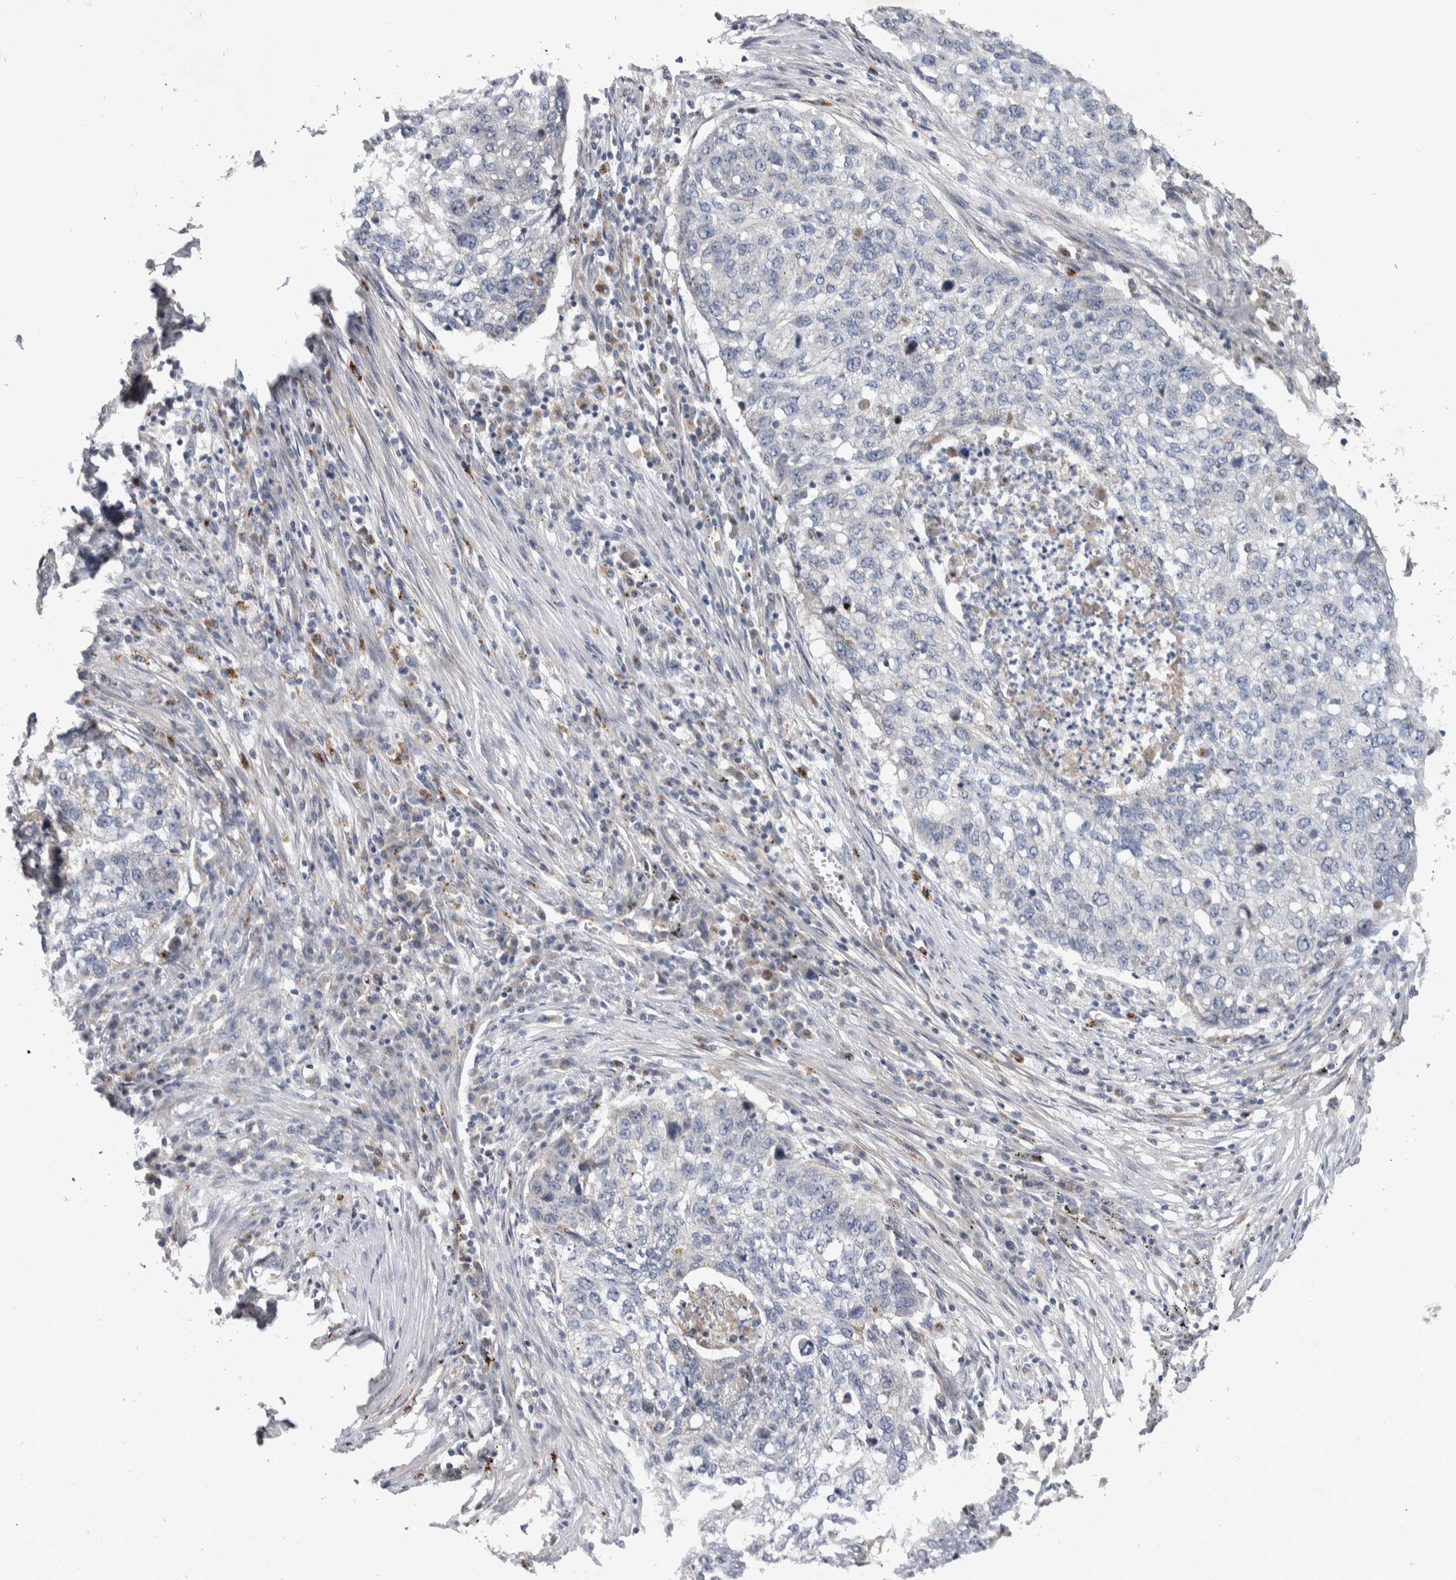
{"staining": {"intensity": "weak", "quantity": "<25%", "location": "cytoplasmic/membranous"}, "tissue": "lung cancer", "cell_type": "Tumor cells", "image_type": "cancer", "snomed": [{"axis": "morphology", "description": "Squamous cell carcinoma, NOS"}, {"axis": "topography", "description": "Lung"}], "caption": "This is an IHC photomicrograph of human squamous cell carcinoma (lung). There is no positivity in tumor cells.", "gene": "FAM83G", "patient": {"sex": "female", "age": 63}}